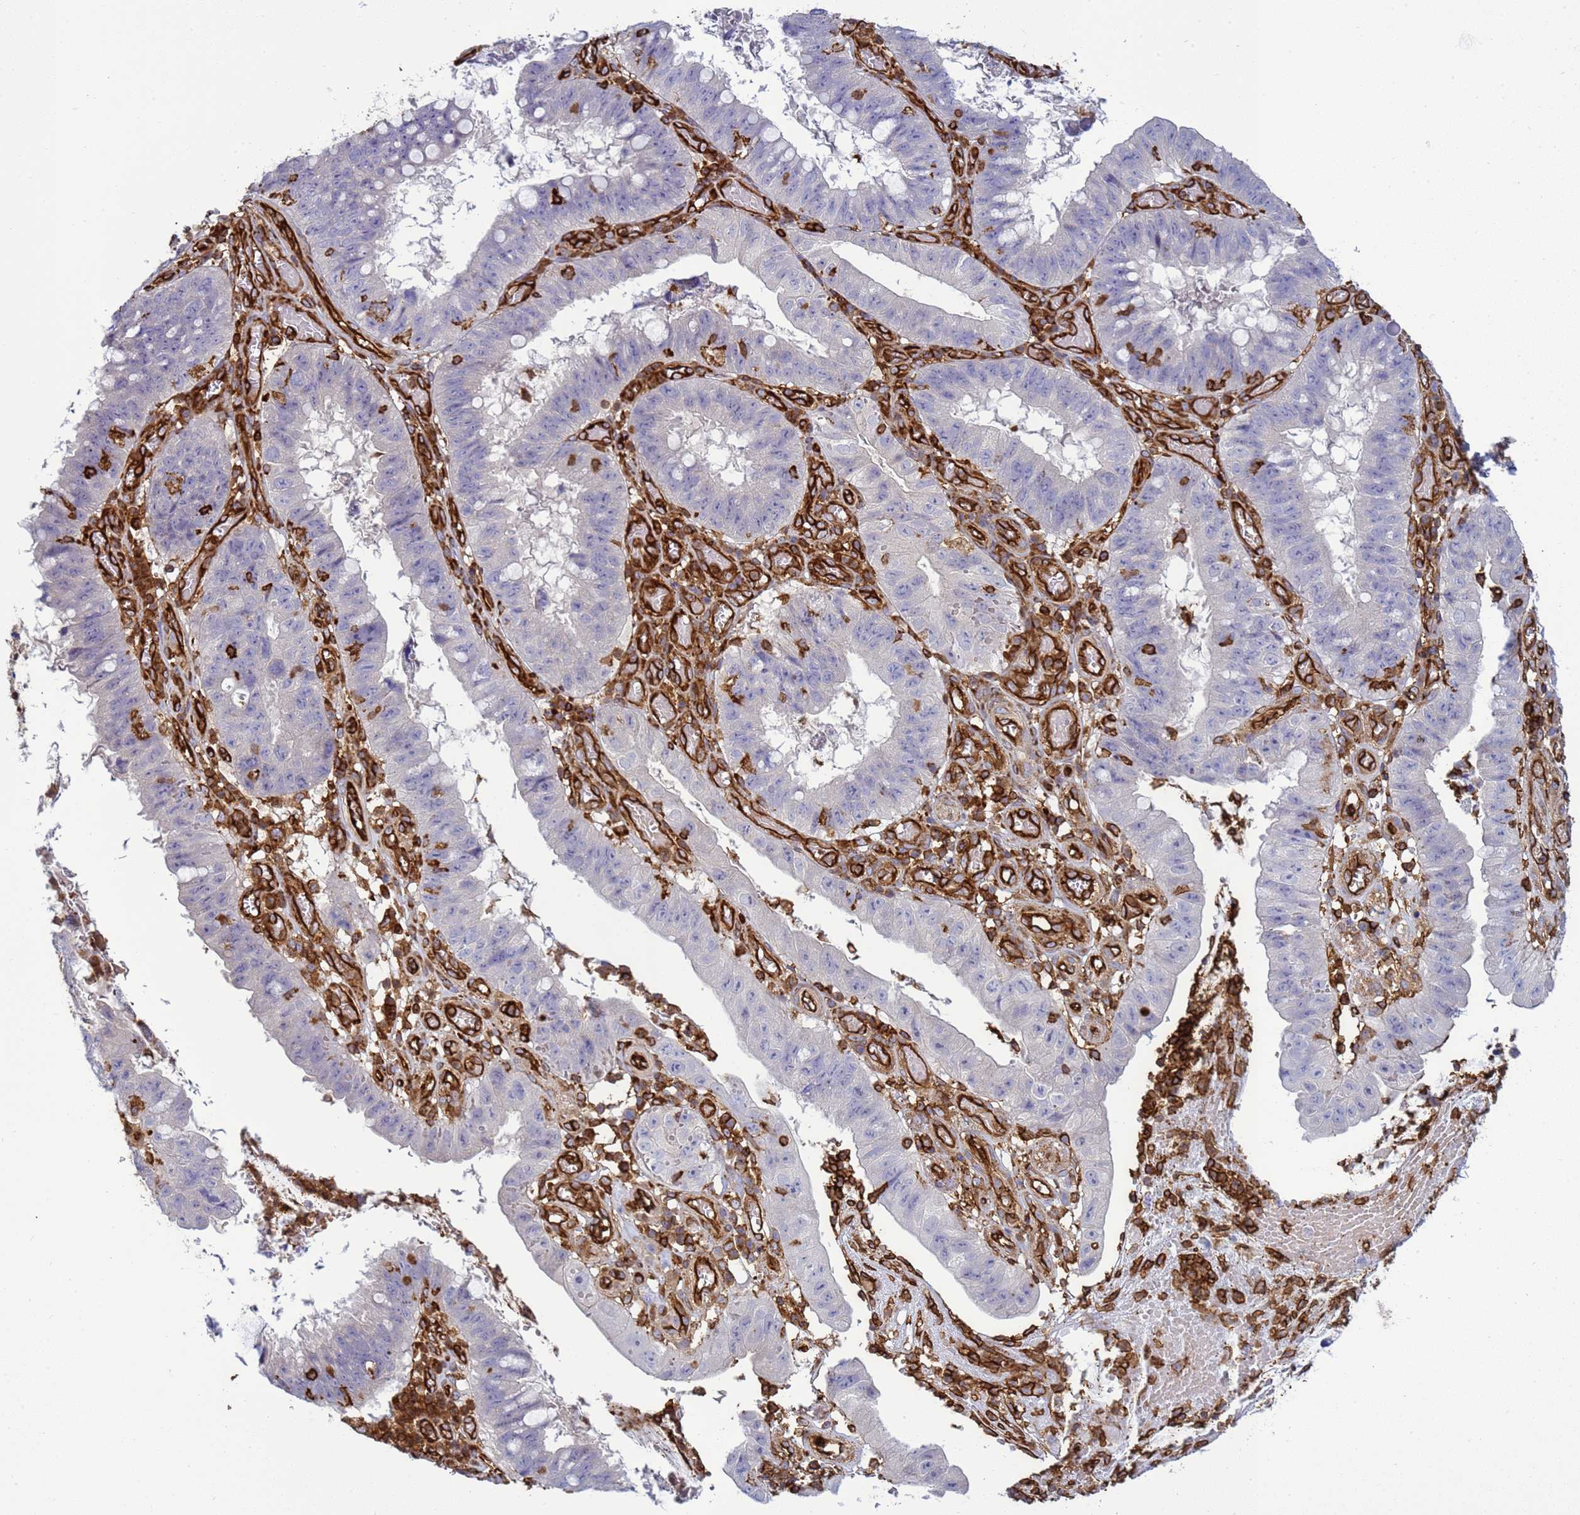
{"staining": {"intensity": "negative", "quantity": "none", "location": "none"}, "tissue": "stomach cancer", "cell_type": "Tumor cells", "image_type": "cancer", "snomed": [{"axis": "morphology", "description": "Adenocarcinoma, NOS"}, {"axis": "topography", "description": "Stomach"}], "caption": "Stomach cancer was stained to show a protein in brown. There is no significant positivity in tumor cells.", "gene": "ZBTB8OS", "patient": {"sex": "male", "age": 59}}